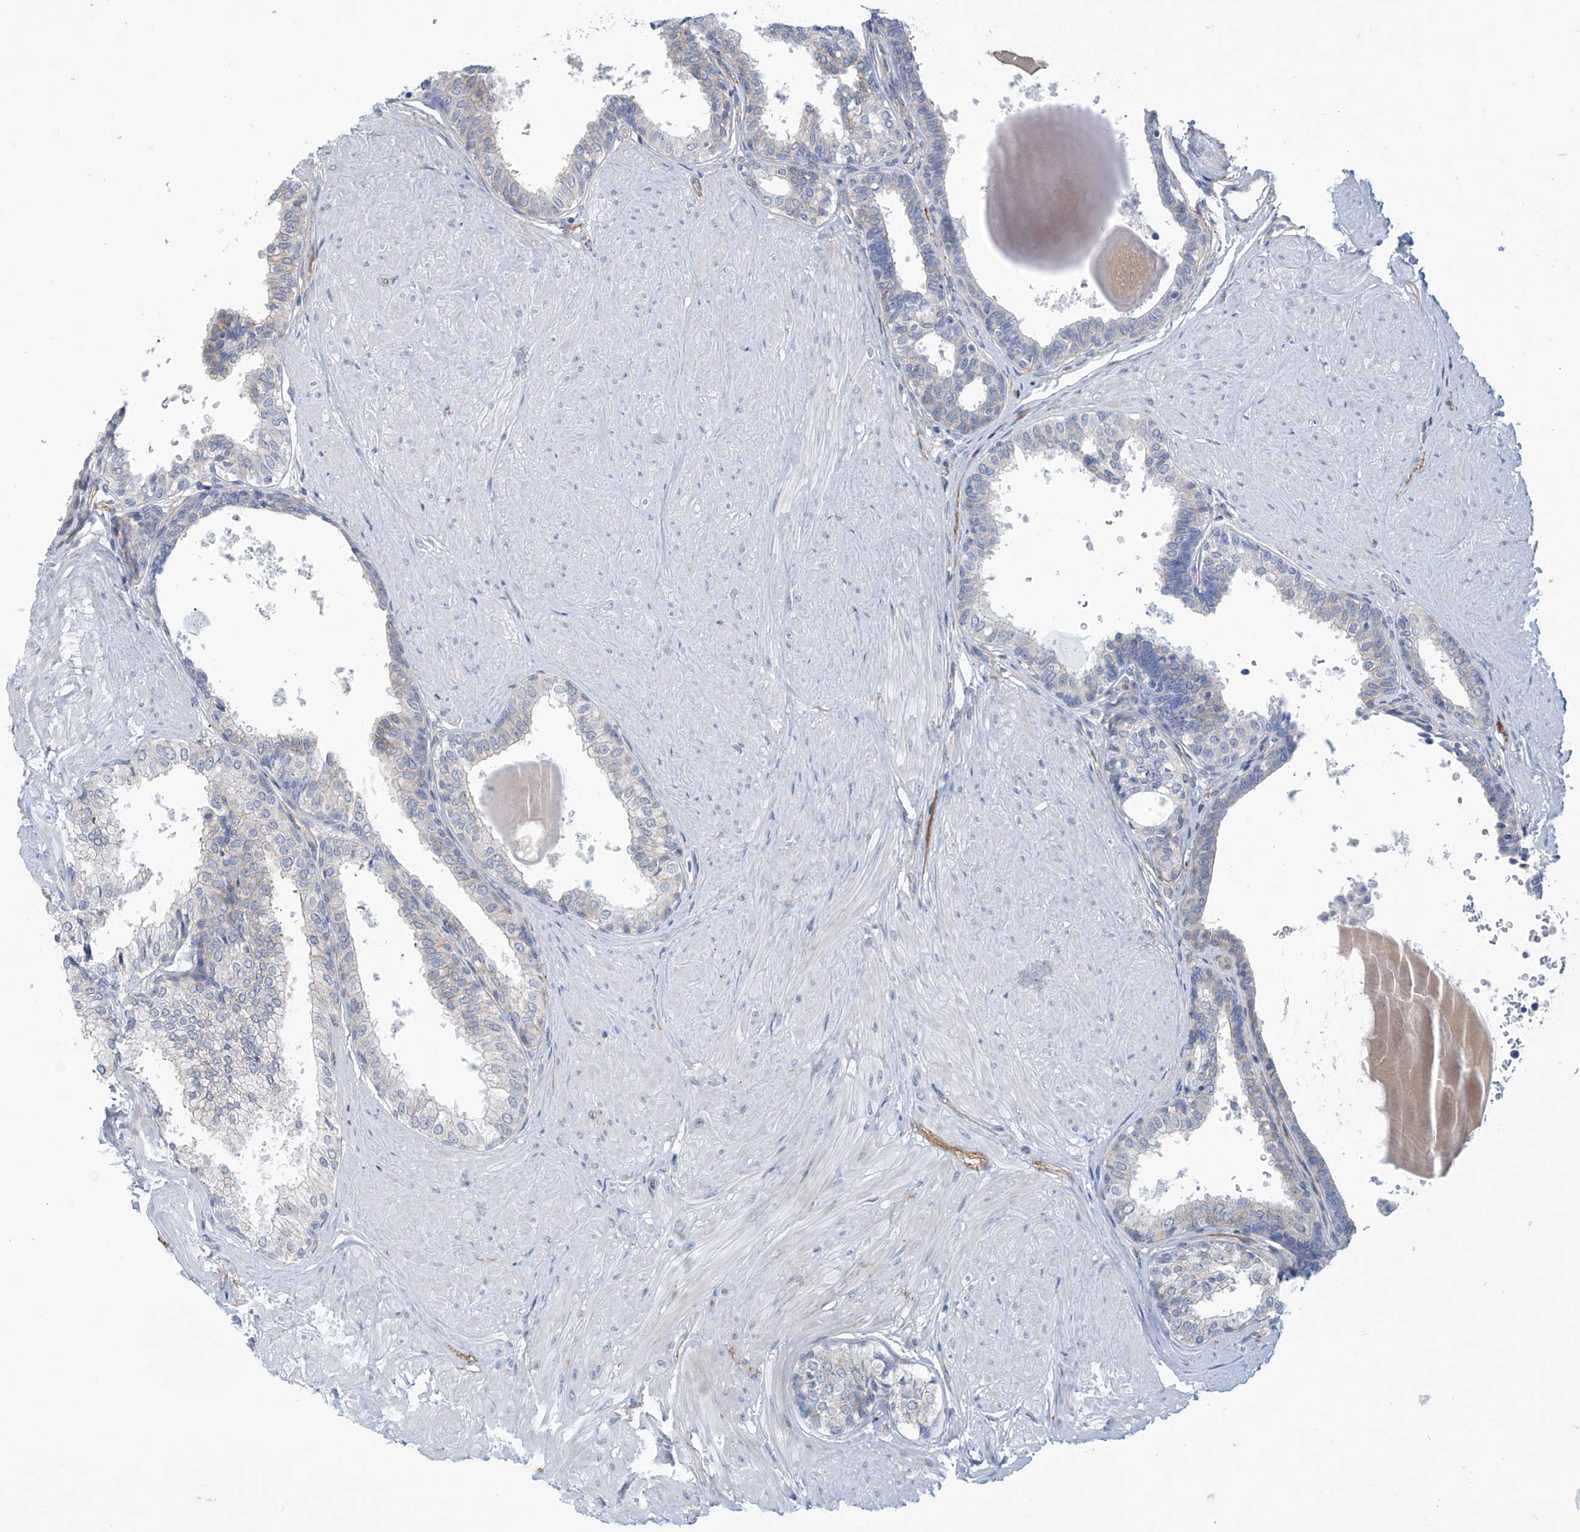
{"staining": {"intensity": "negative", "quantity": "none", "location": "none"}, "tissue": "prostate", "cell_type": "Glandular cells", "image_type": "normal", "snomed": [{"axis": "morphology", "description": "Normal tissue, NOS"}, {"axis": "topography", "description": "Prostate"}], "caption": "Glandular cells are negative for protein expression in benign human prostate. The staining is performed using DAB (3,3'-diaminobenzidine) brown chromogen with nuclei counter-stained in using hematoxylin.", "gene": "ABHD13", "patient": {"sex": "male", "age": 48}}